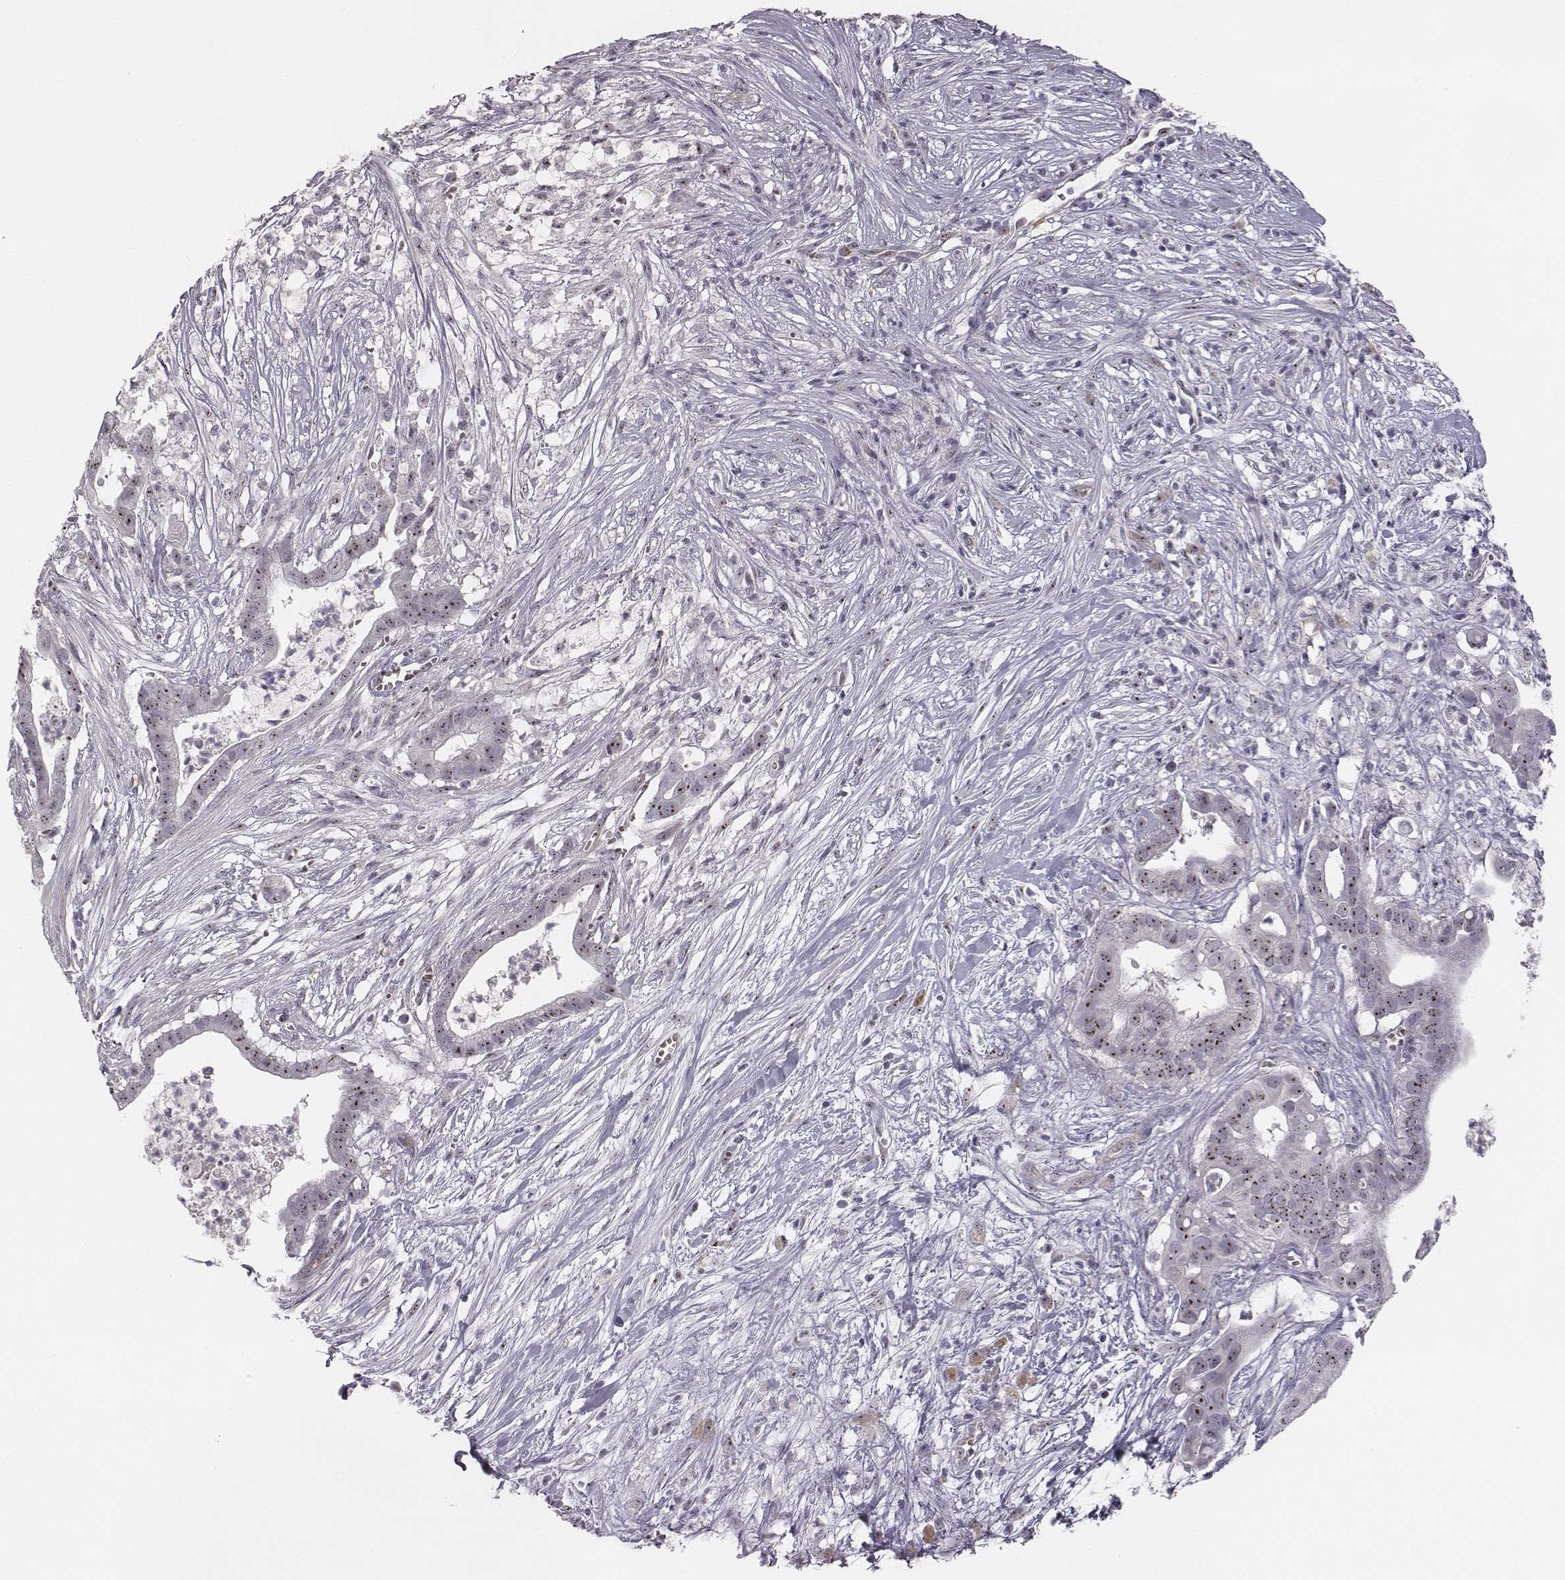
{"staining": {"intensity": "strong", "quantity": ">75%", "location": "nuclear"}, "tissue": "pancreatic cancer", "cell_type": "Tumor cells", "image_type": "cancer", "snomed": [{"axis": "morphology", "description": "Adenocarcinoma, NOS"}, {"axis": "topography", "description": "Pancreas"}], "caption": "Protein staining by immunohistochemistry demonstrates strong nuclear positivity in about >75% of tumor cells in pancreatic cancer. The staining was performed using DAB, with brown indicating positive protein expression. Nuclei are stained blue with hematoxylin.", "gene": "NIFK", "patient": {"sex": "male", "age": 61}}